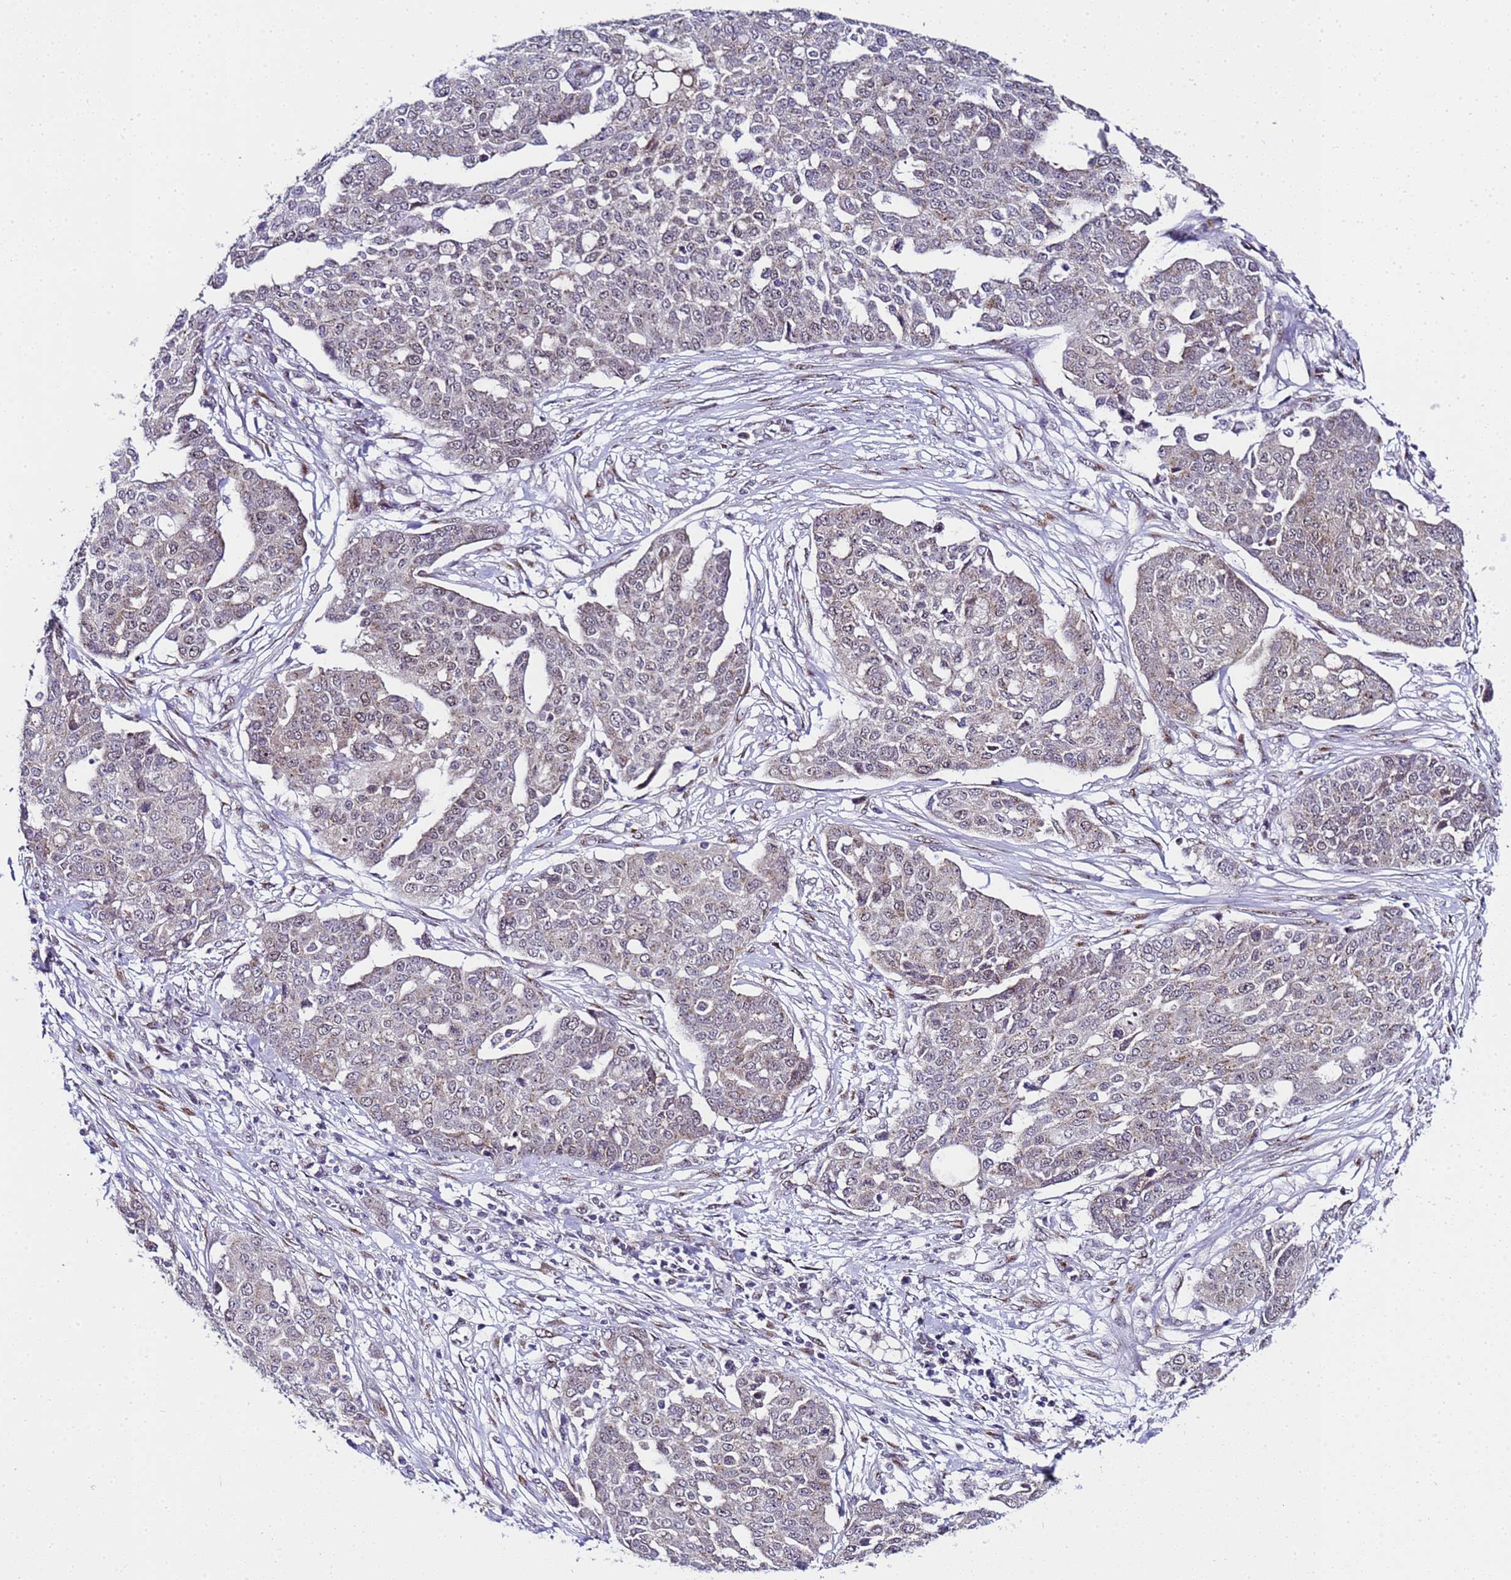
{"staining": {"intensity": "weak", "quantity": "<25%", "location": "cytoplasmic/membranous"}, "tissue": "ovarian cancer", "cell_type": "Tumor cells", "image_type": "cancer", "snomed": [{"axis": "morphology", "description": "Cystadenocarcinoma, serous, NOS"}, {"axis": "topography", "description": "Soft tissue"}, {"axis": "topography", "description": "Ovary"}], "caption": "High power microscopy image of an IHC micrograph of ovarian cancer, revealing no significant positivity in tumor cells. (Immunohistochemistry, brightfield microscopy, high magnification).", "gene": "C19orf47", "patient": {"sex": "female", "age": 57}}